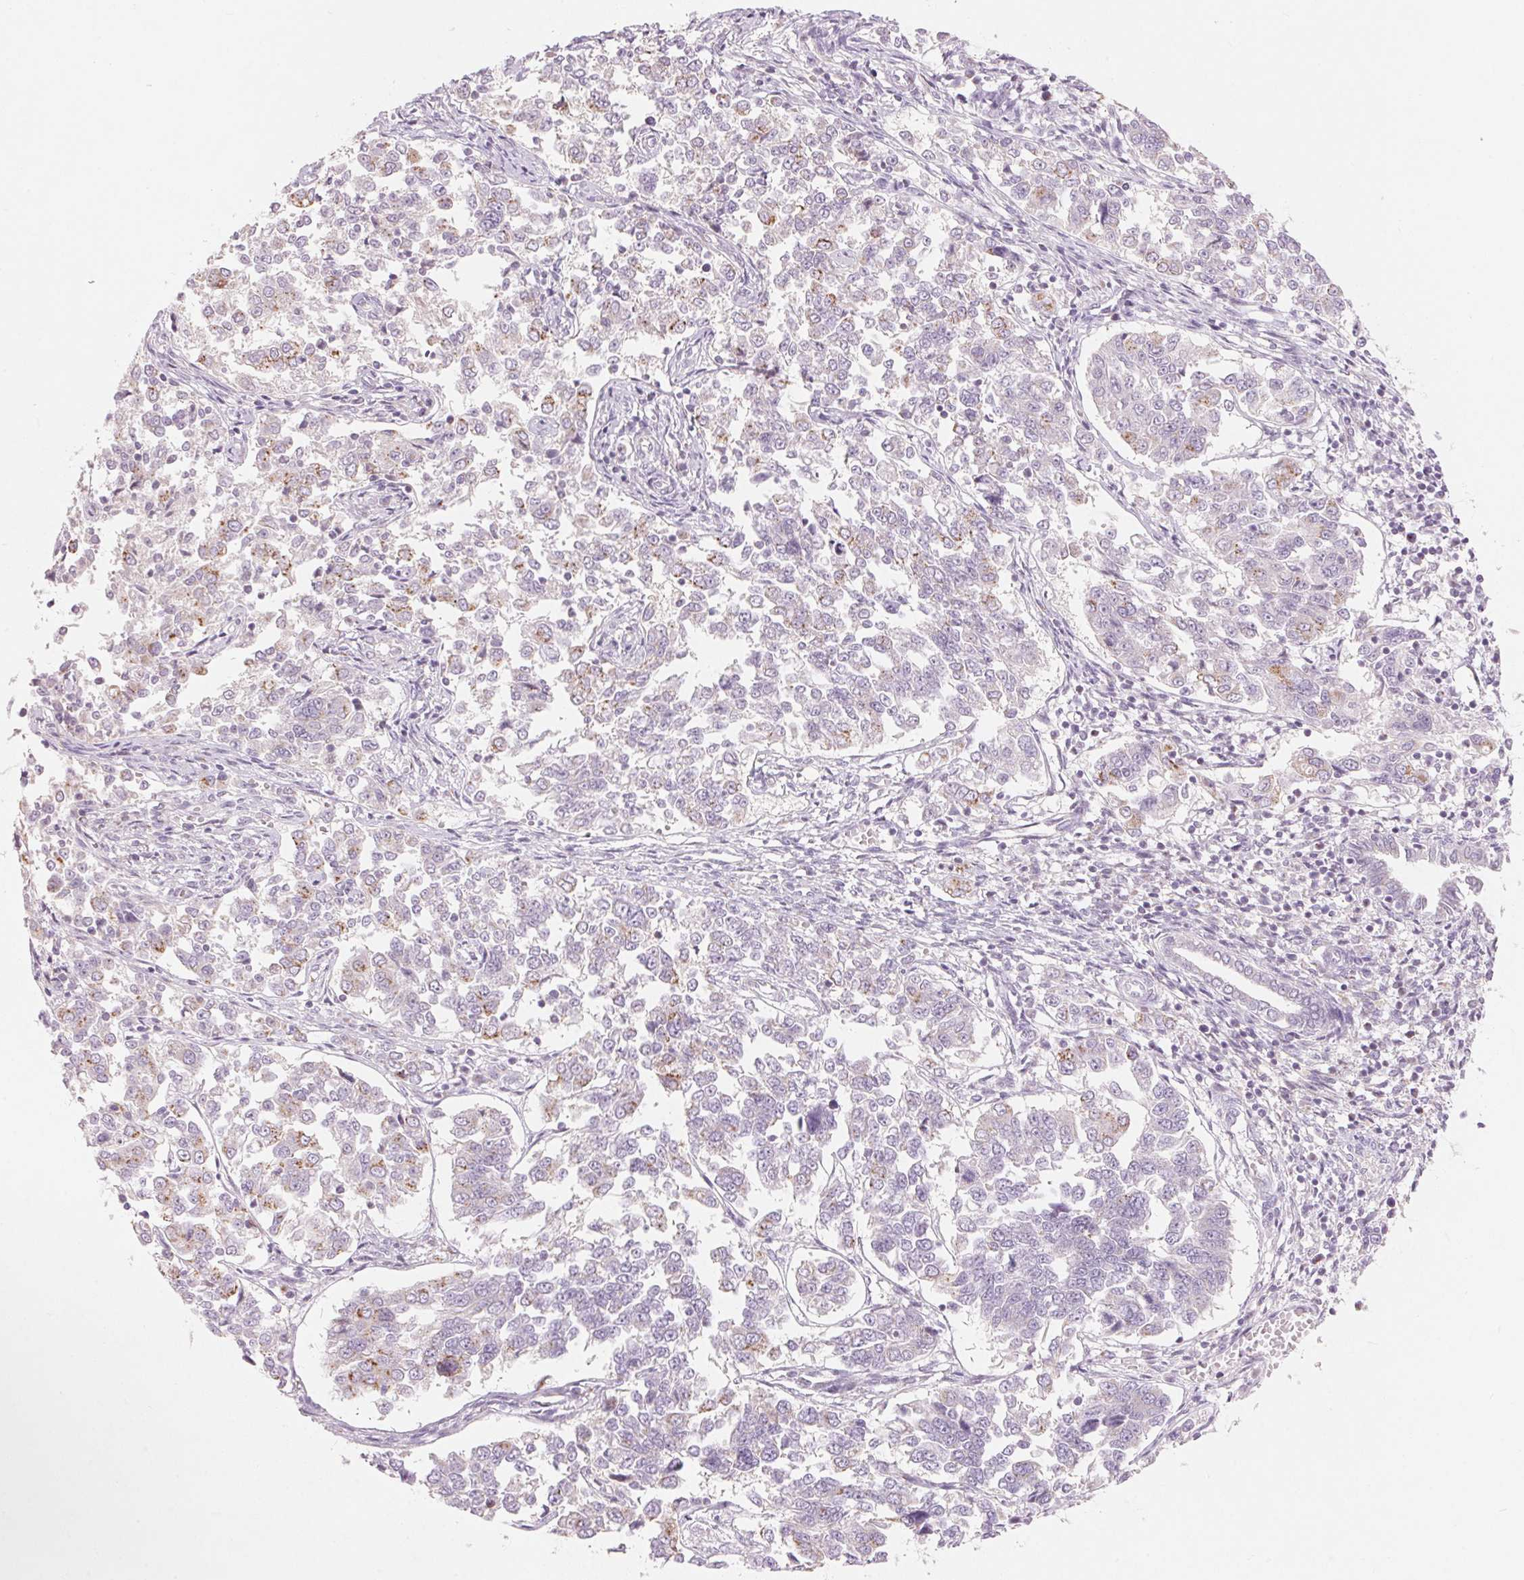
{"staining": {"intensity": "weak", "quantity": "25%-75%", "location": "cytoplasmic/membranous"}, "tissue": "endometrial cancer", "cell_type": "Tumor cells", "image_type": "cancer", "snomed": [{"axis": "morphology", "description": "Adenocarcinoma, NOS"}, {"axis": "topography", "description": "Endometrium"}], "caption": "Tumor cells display low levels of weak cytoplasmic/membranous staining in approximately 25%-75% of cells in human endometrial adenocarcinoma.", "gene": "DRAM2", "patient": {"sex": "female", "age": 43}}